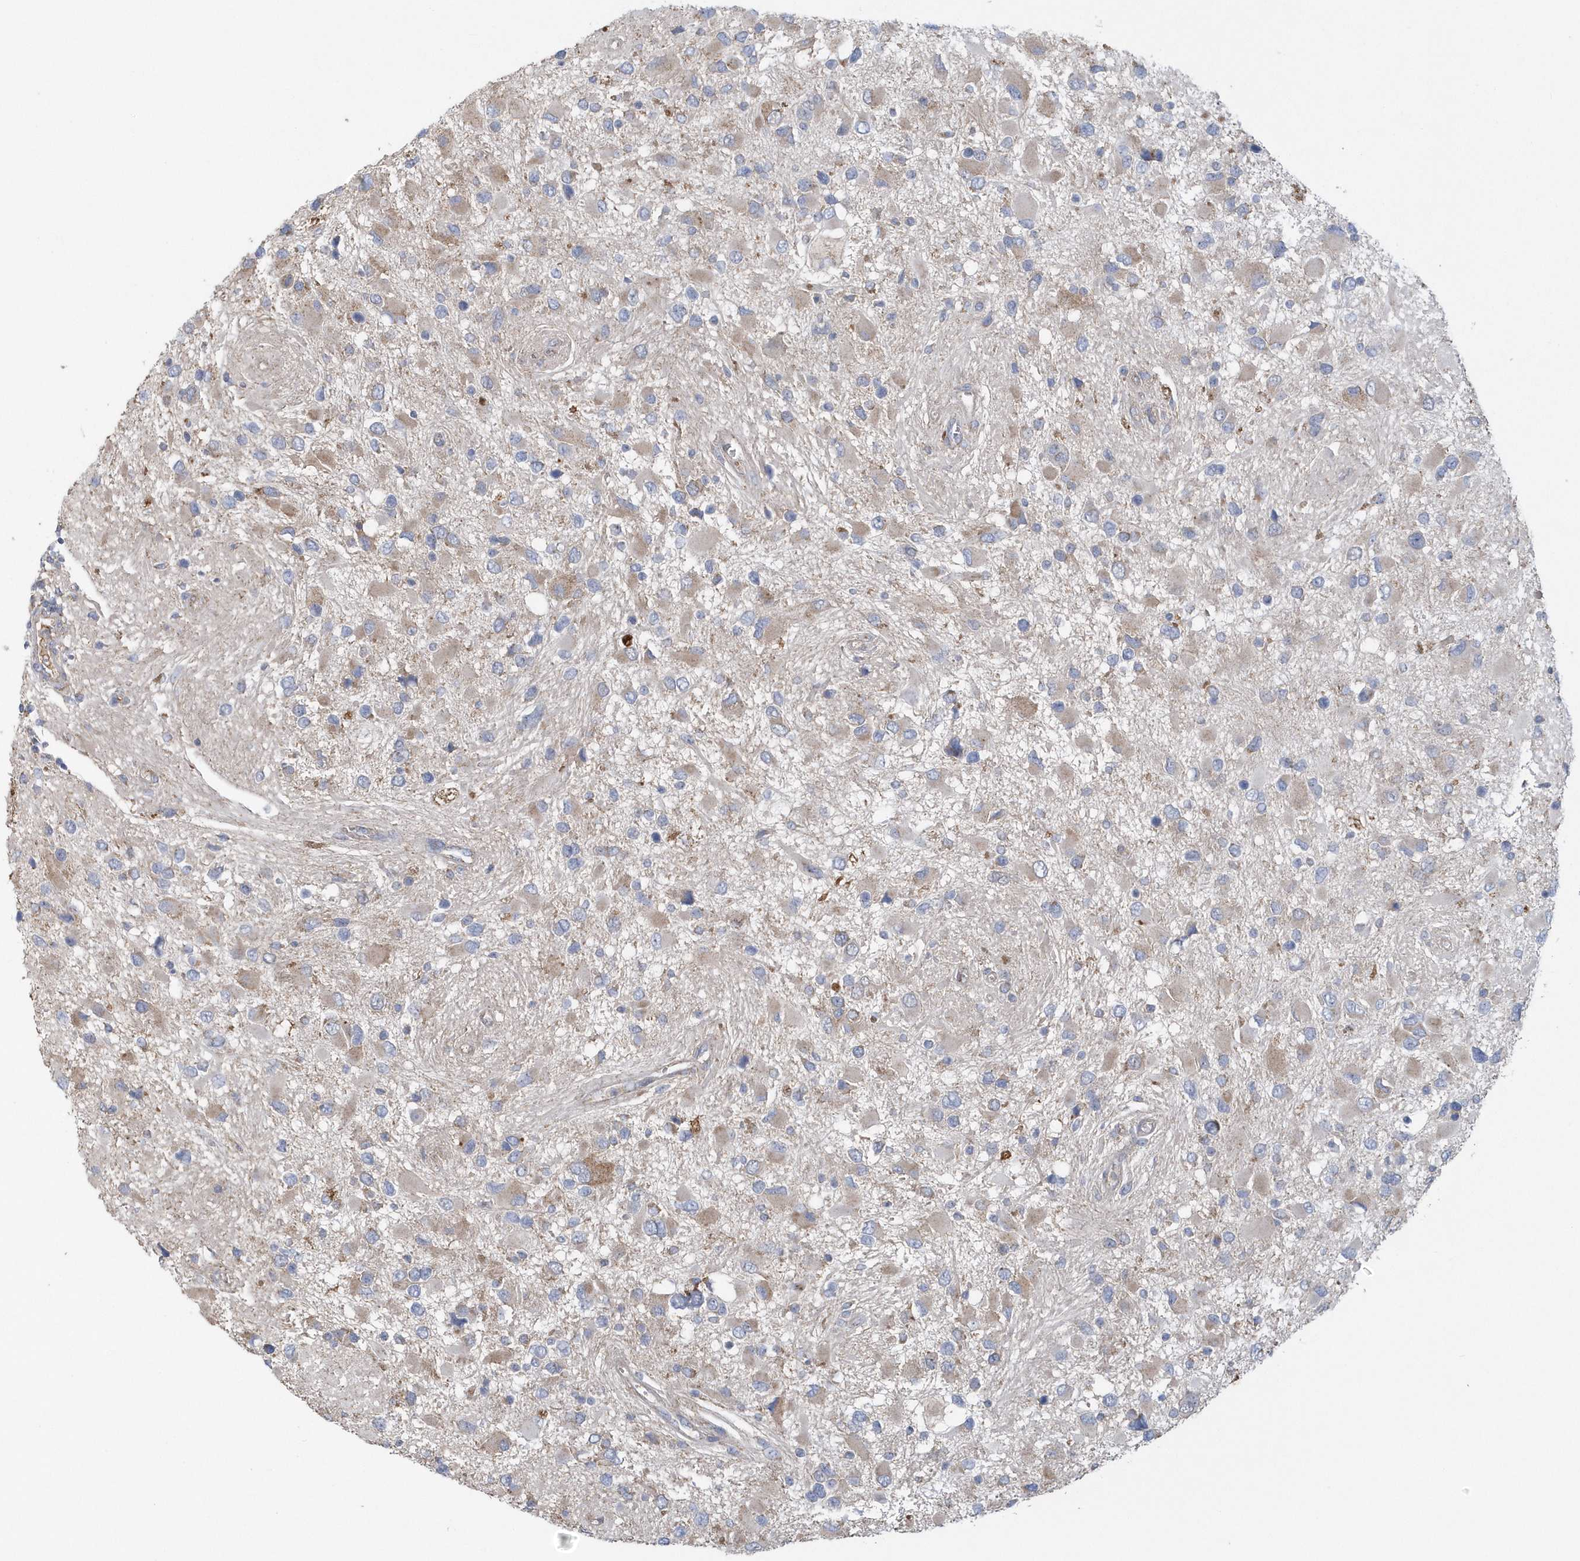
{"staining": {"intensity": "weak", "quantity": "<25%", "location": "cytoplasmic/membranous"}, "tissue": "glioma", "cell_type": "Tumor cells", "image_type": "cancer", "snomed": [{"axis": "morphology", "description": "Glioma, malignant, High grade"}, {"axis": "topography", "description": "Brain"}], "caption": "A histopathology image of glioma stained for a protein exhibits no brown staining in tumor cells.", "gene": "SPATA18", "patient": {"sex": "male", "age": 53}}